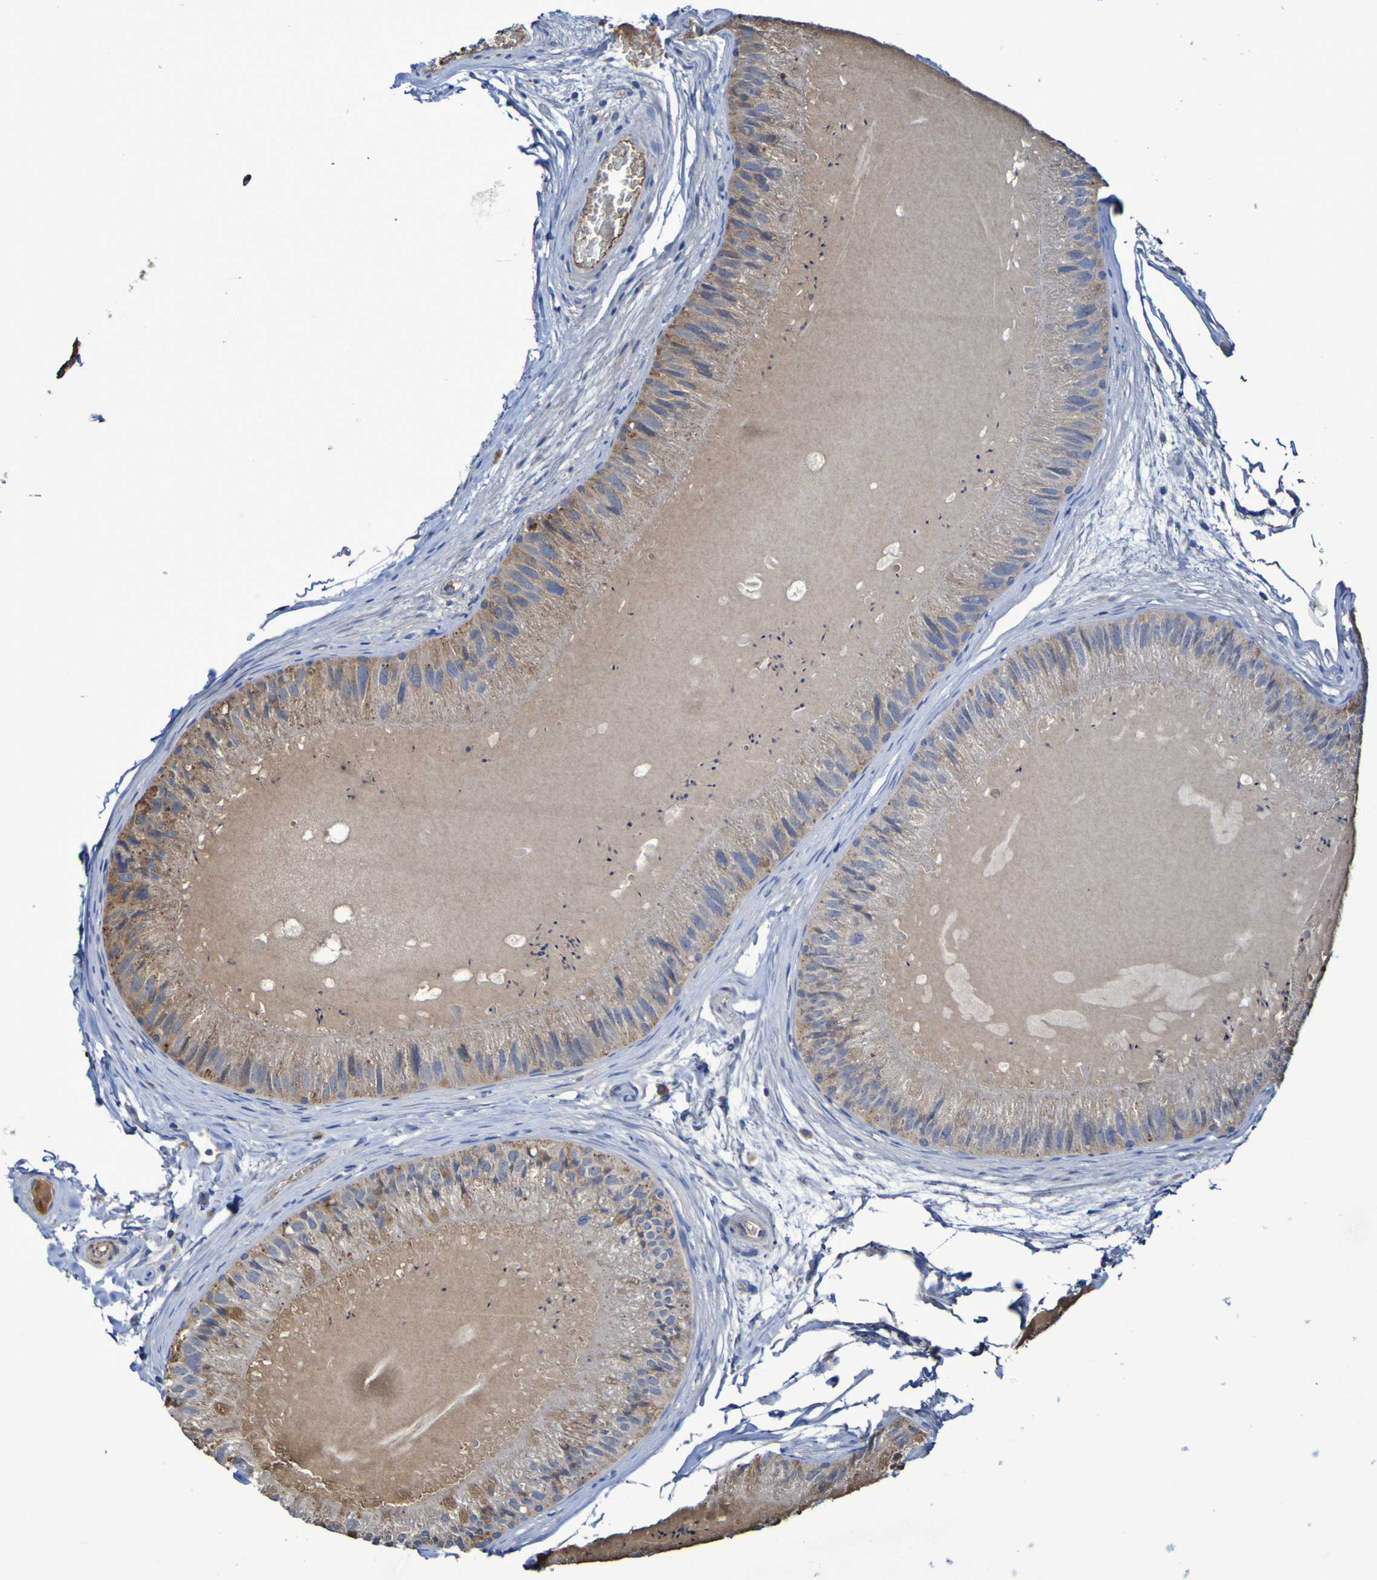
{"staining": {"intensity": "weak", "quantity": "25%-75%", "location": "cytoplasmic/membranous"}, "tissue": "epididymis", "cell_type": "Glandular cells", "image_type": "normal", "snomed": [{"axis": "morphology", "description": "Normal tissue, NOS"}, {"axis": "topography", "description": "Epididymis"}], "caption": "Brown immunohistochemical staining in benign human epididymis reveals weak cytoplasmic/membranous expression in approximately 25%-75% of glandular cells.", "gene": "CNTN2", "patient": {"sex": "male", "age": 31}}